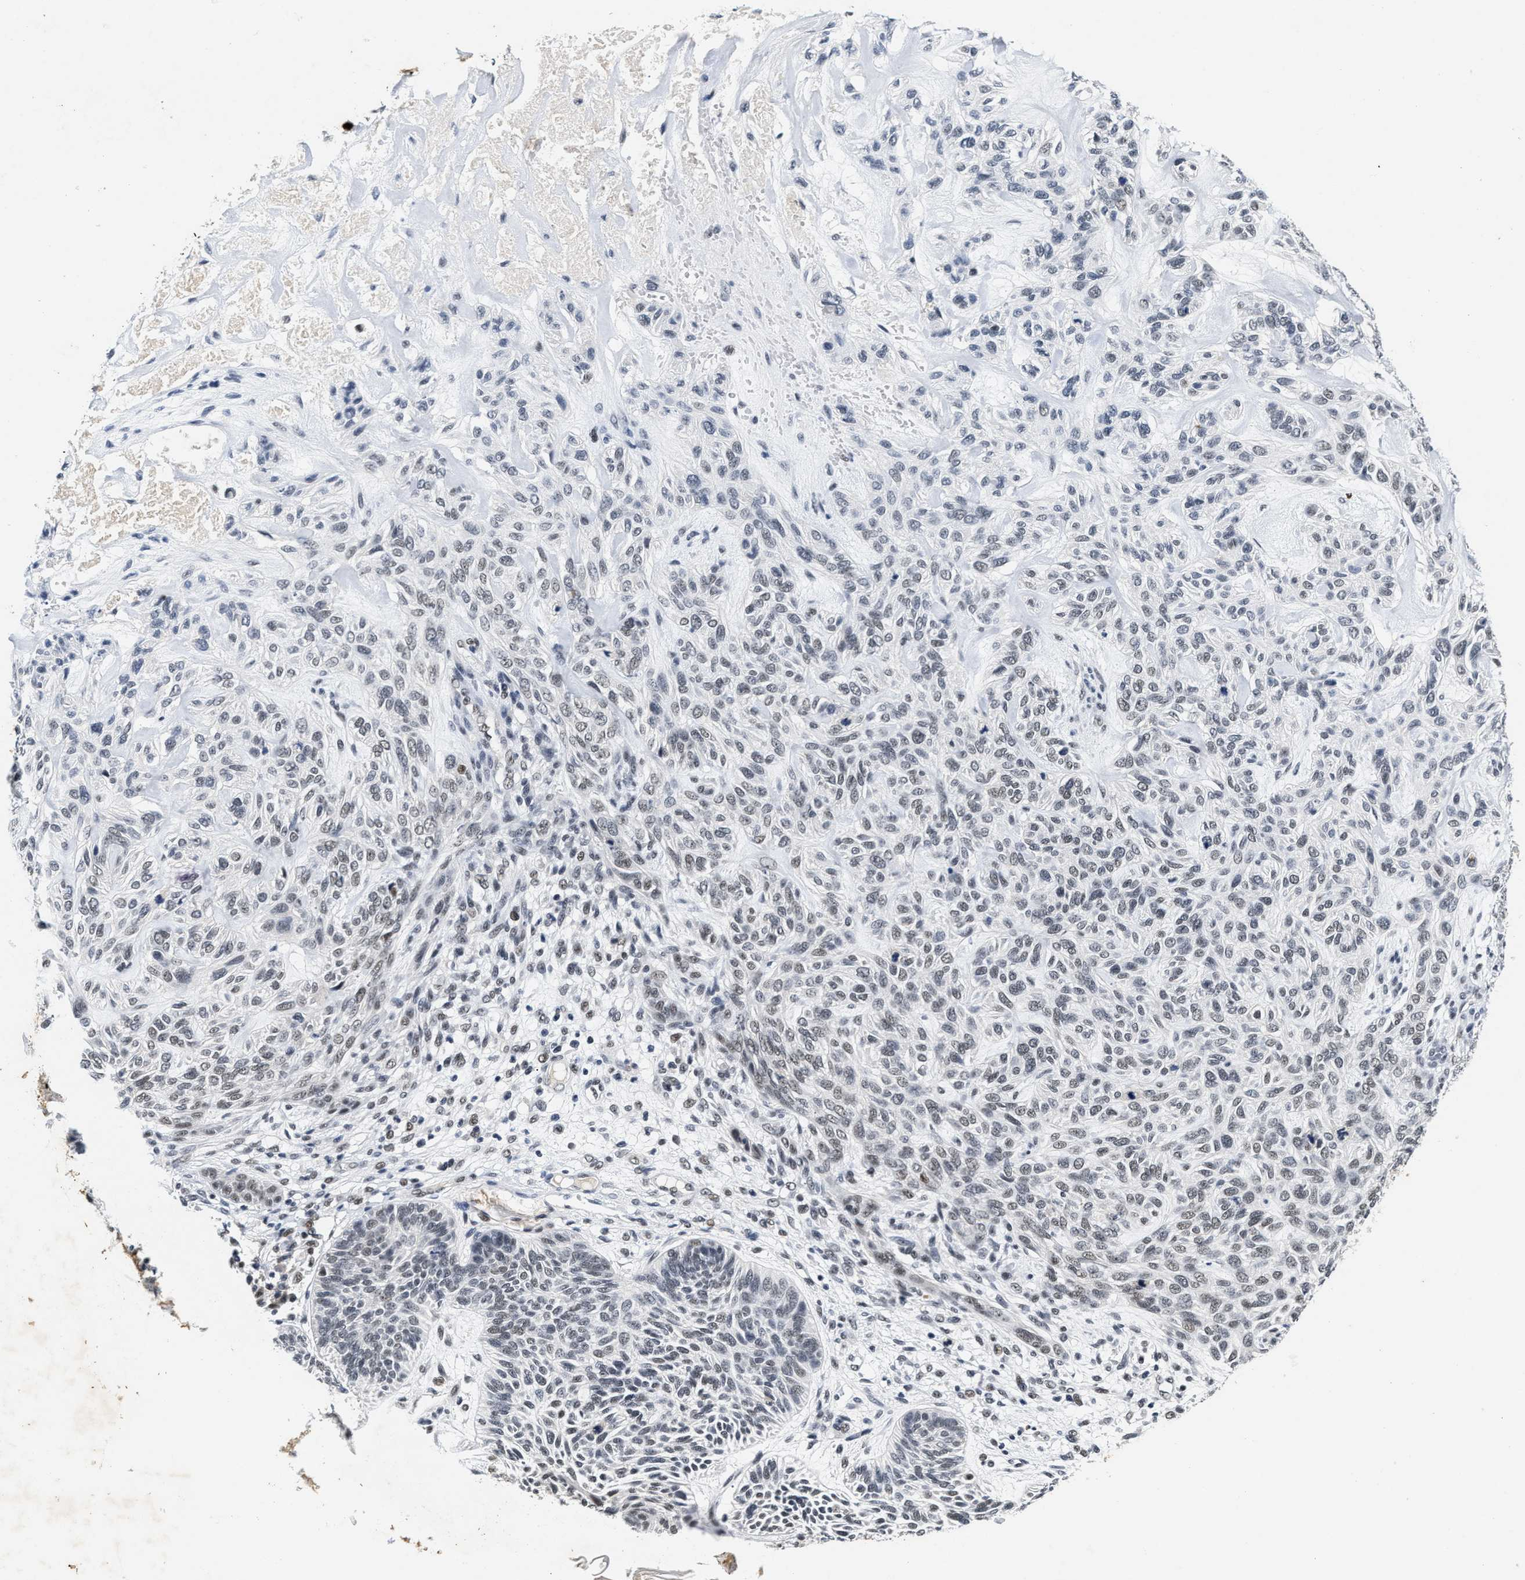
{"staining": {"intensity": "negative", "quantity": "none", "location": "none"}, "tissue": "skin cancer", "cell_type": "Tumor cells", "image_type": "cancer", "snomed": [{"axis": "morphology", "description": "Basal cell carcinoma"}, {"axis": "topography", "description": "Skin"}], "caption": "There is no significant expression in tumor cells of skin cancer (basal cell carcinoma).", "gene": "INIP", "patient": {"sex": "male", "age": 55}}